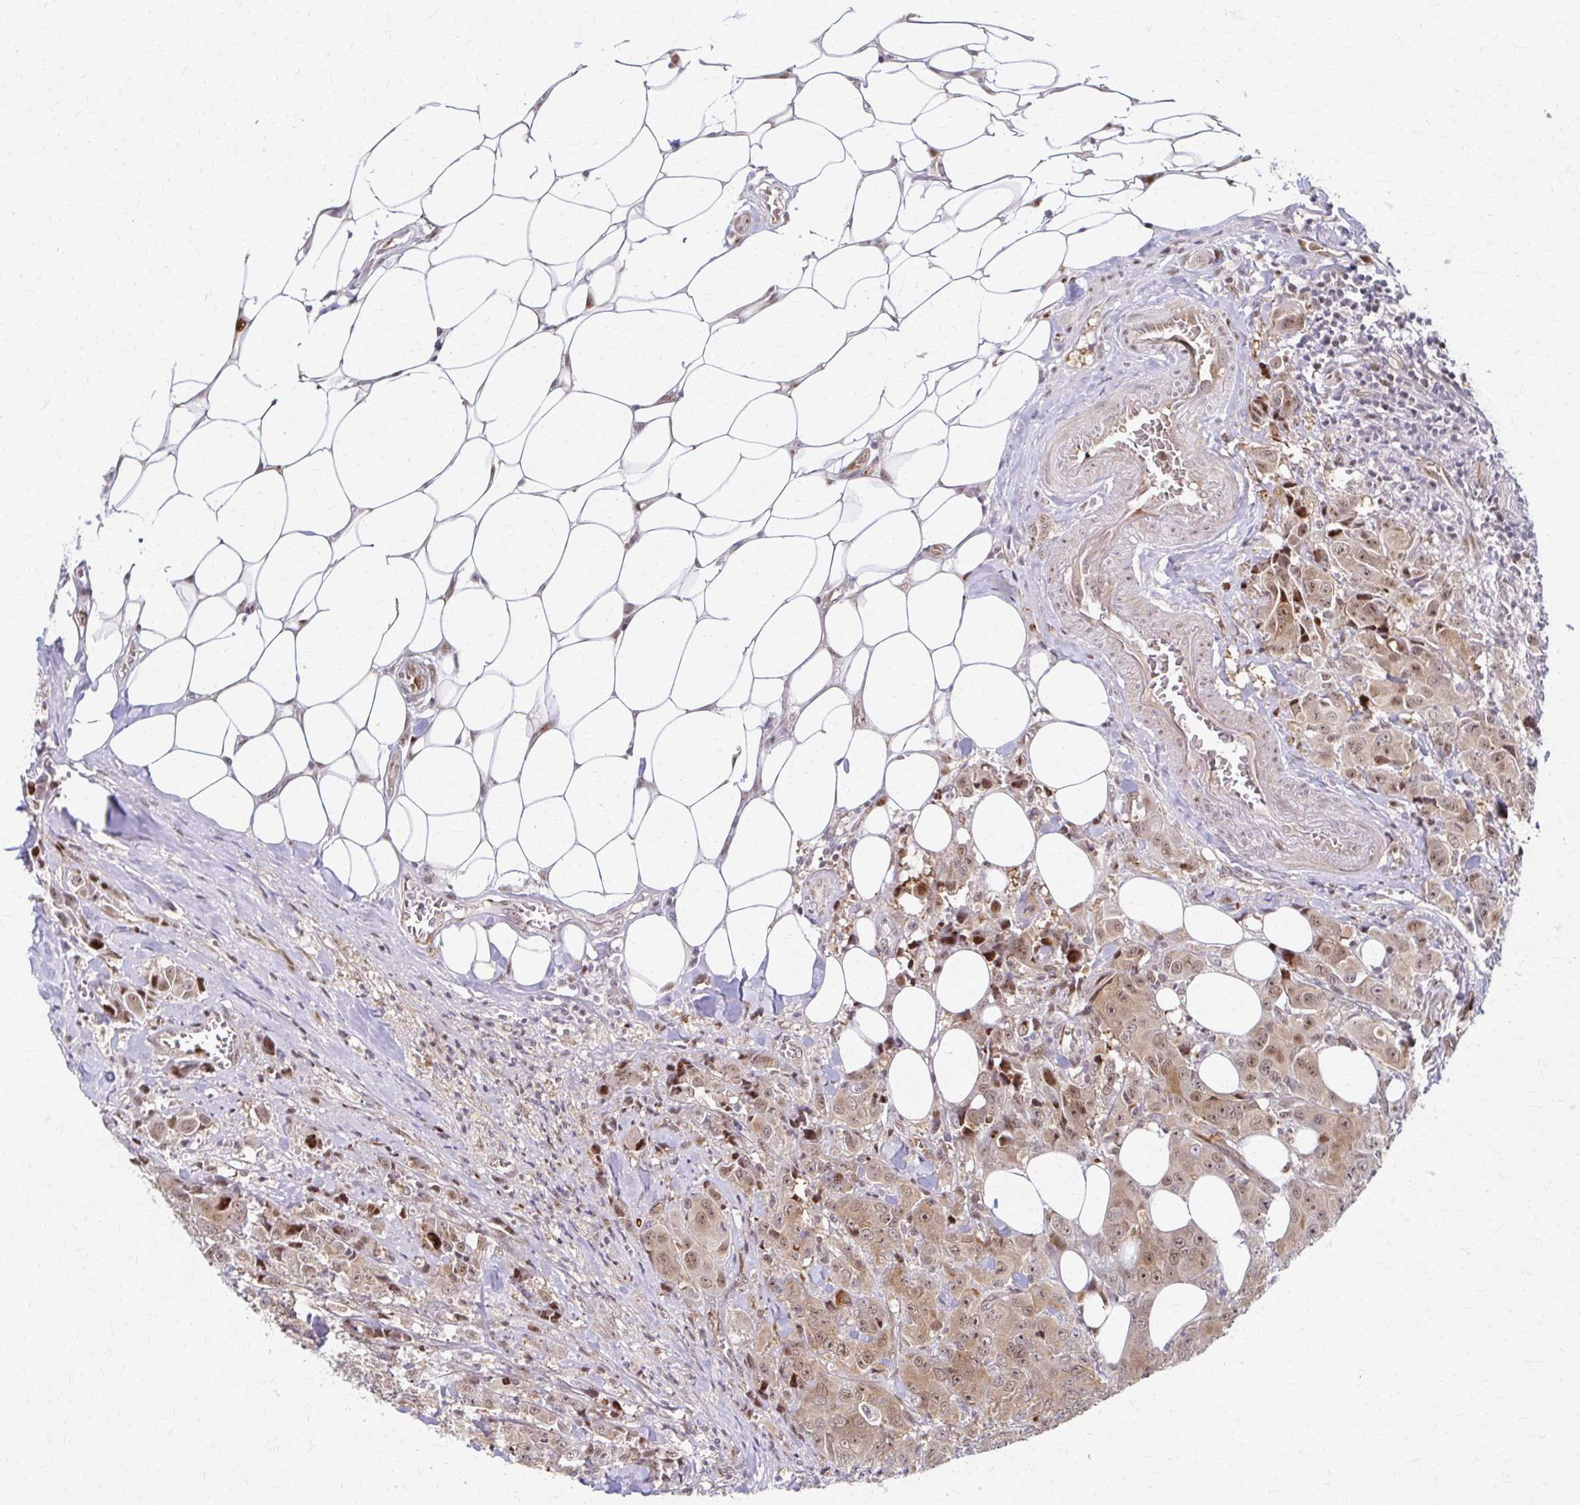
{"staining": {"intensity": "weak", "quantity": ">75%", "location": "cytoplasmic/membranous,nuclear"}, "tissue": "breast cancer", "cell_type": "Tumor cells", "image_type": "cancer", "snomed": [{"axis": "morphology", "description": "Normal tissue, NOS"}, {"axis": "morphology", "description": "Duct carcinoma"}, {"axis": "topography", "description": "Breast"}], "caption": "The micrograph reveals immunohistochemical staining of breast cancer (intraductal carcinoma). There is weak cytoplasmic/membranous and nuclear expression is seen in approximately >75% of tumor cells.", "gene": "PSMD7", "patient": {"sex": "female", "age": 43}}